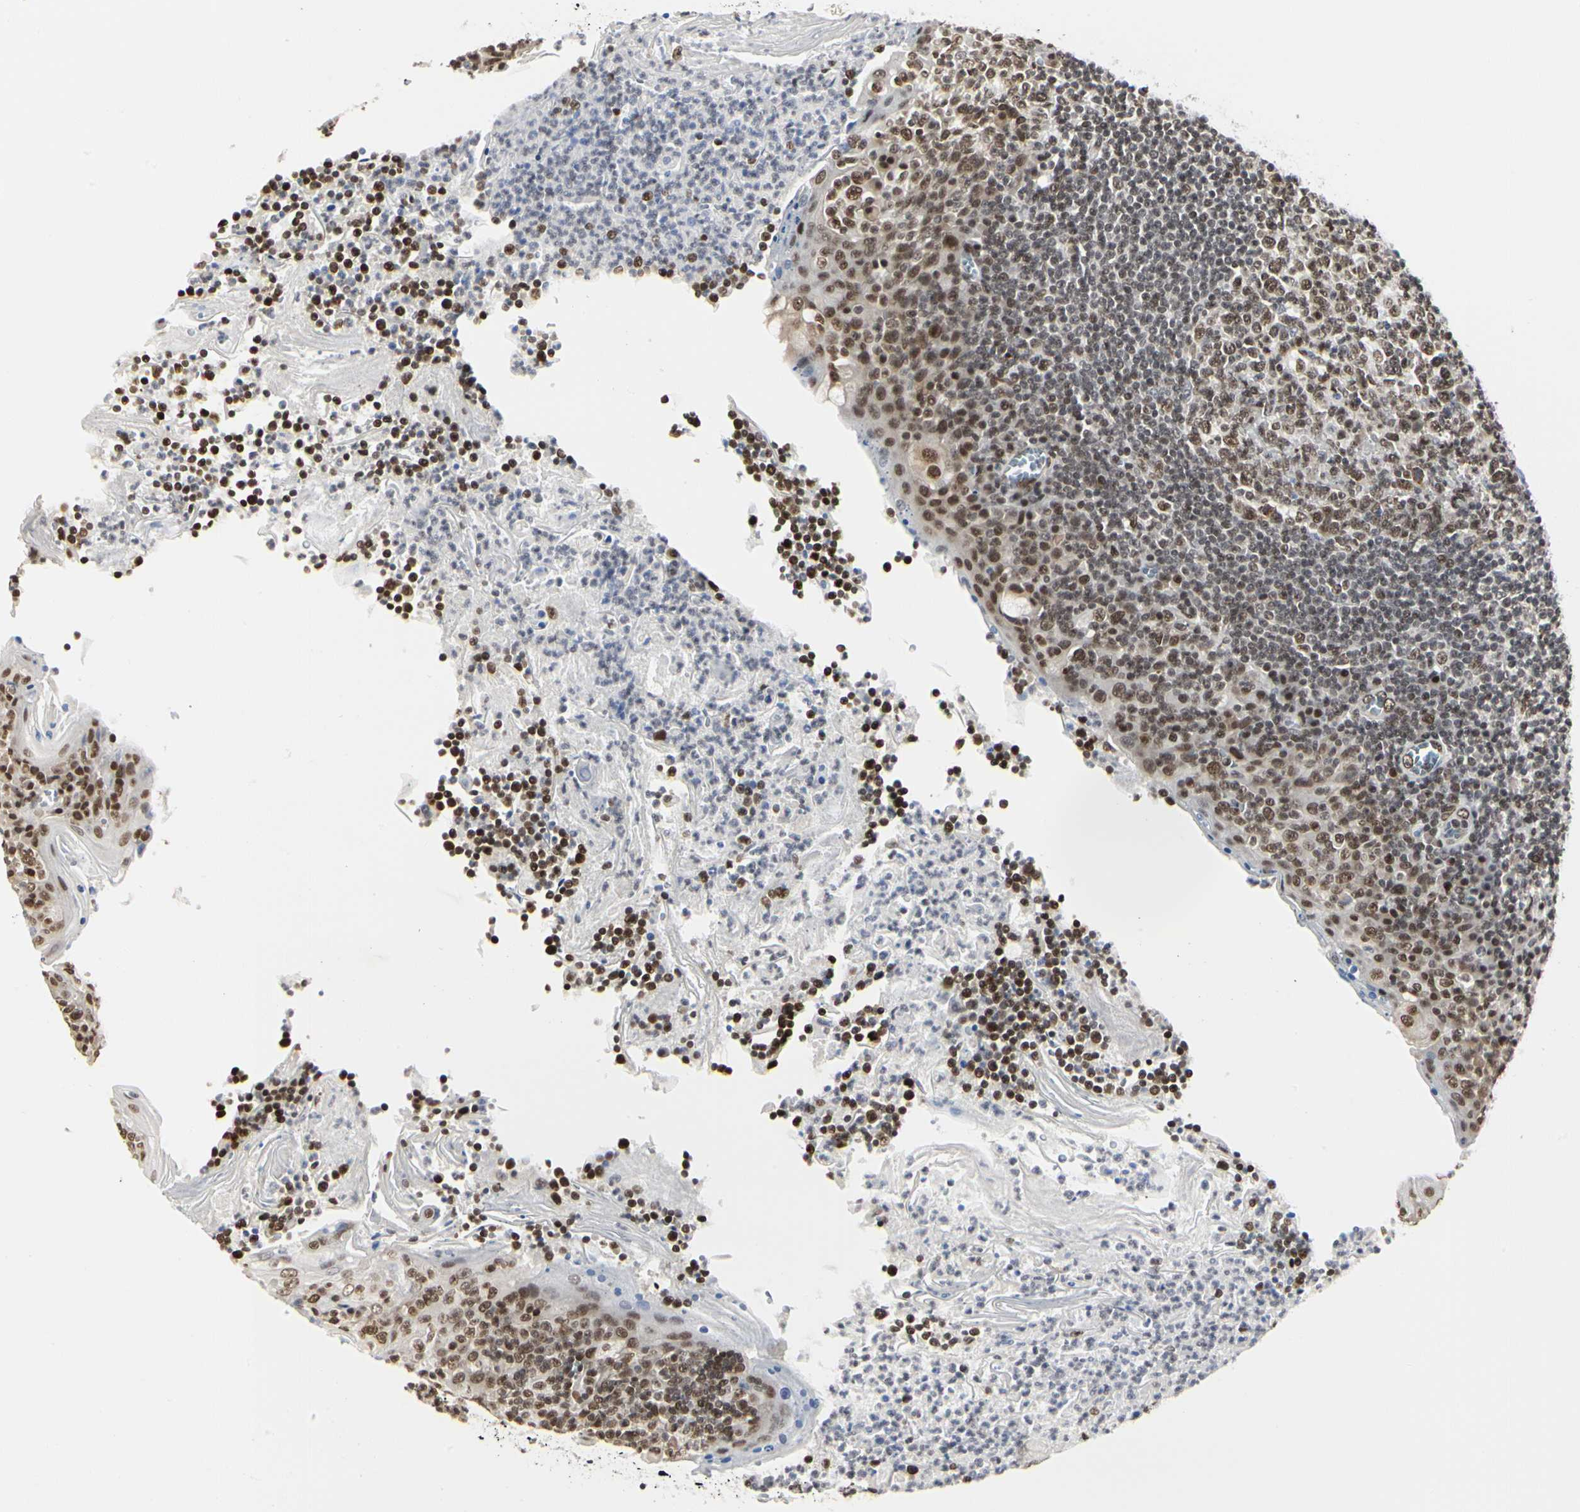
{"staining": {"intensity": "moderate", "quantity": ">75%", "location": "nuclear"}, "tissue": "tonsil", "cell_type": "Germinal center cells", "image_type": "normal", "snomed": [{"axis": "morphology", "description": "Normal tissue, NOS"}, {"axis": "topography", "description": "Tonsil"}], "caption": "Approximately >75% of germinal center cells in normal human tonsil demonstrate moderate nuclear protein positivity as visualized by brown immunohistochemical staining.", "gene": "PRMT3", "patient": {"sex": "male", "age": 31}}